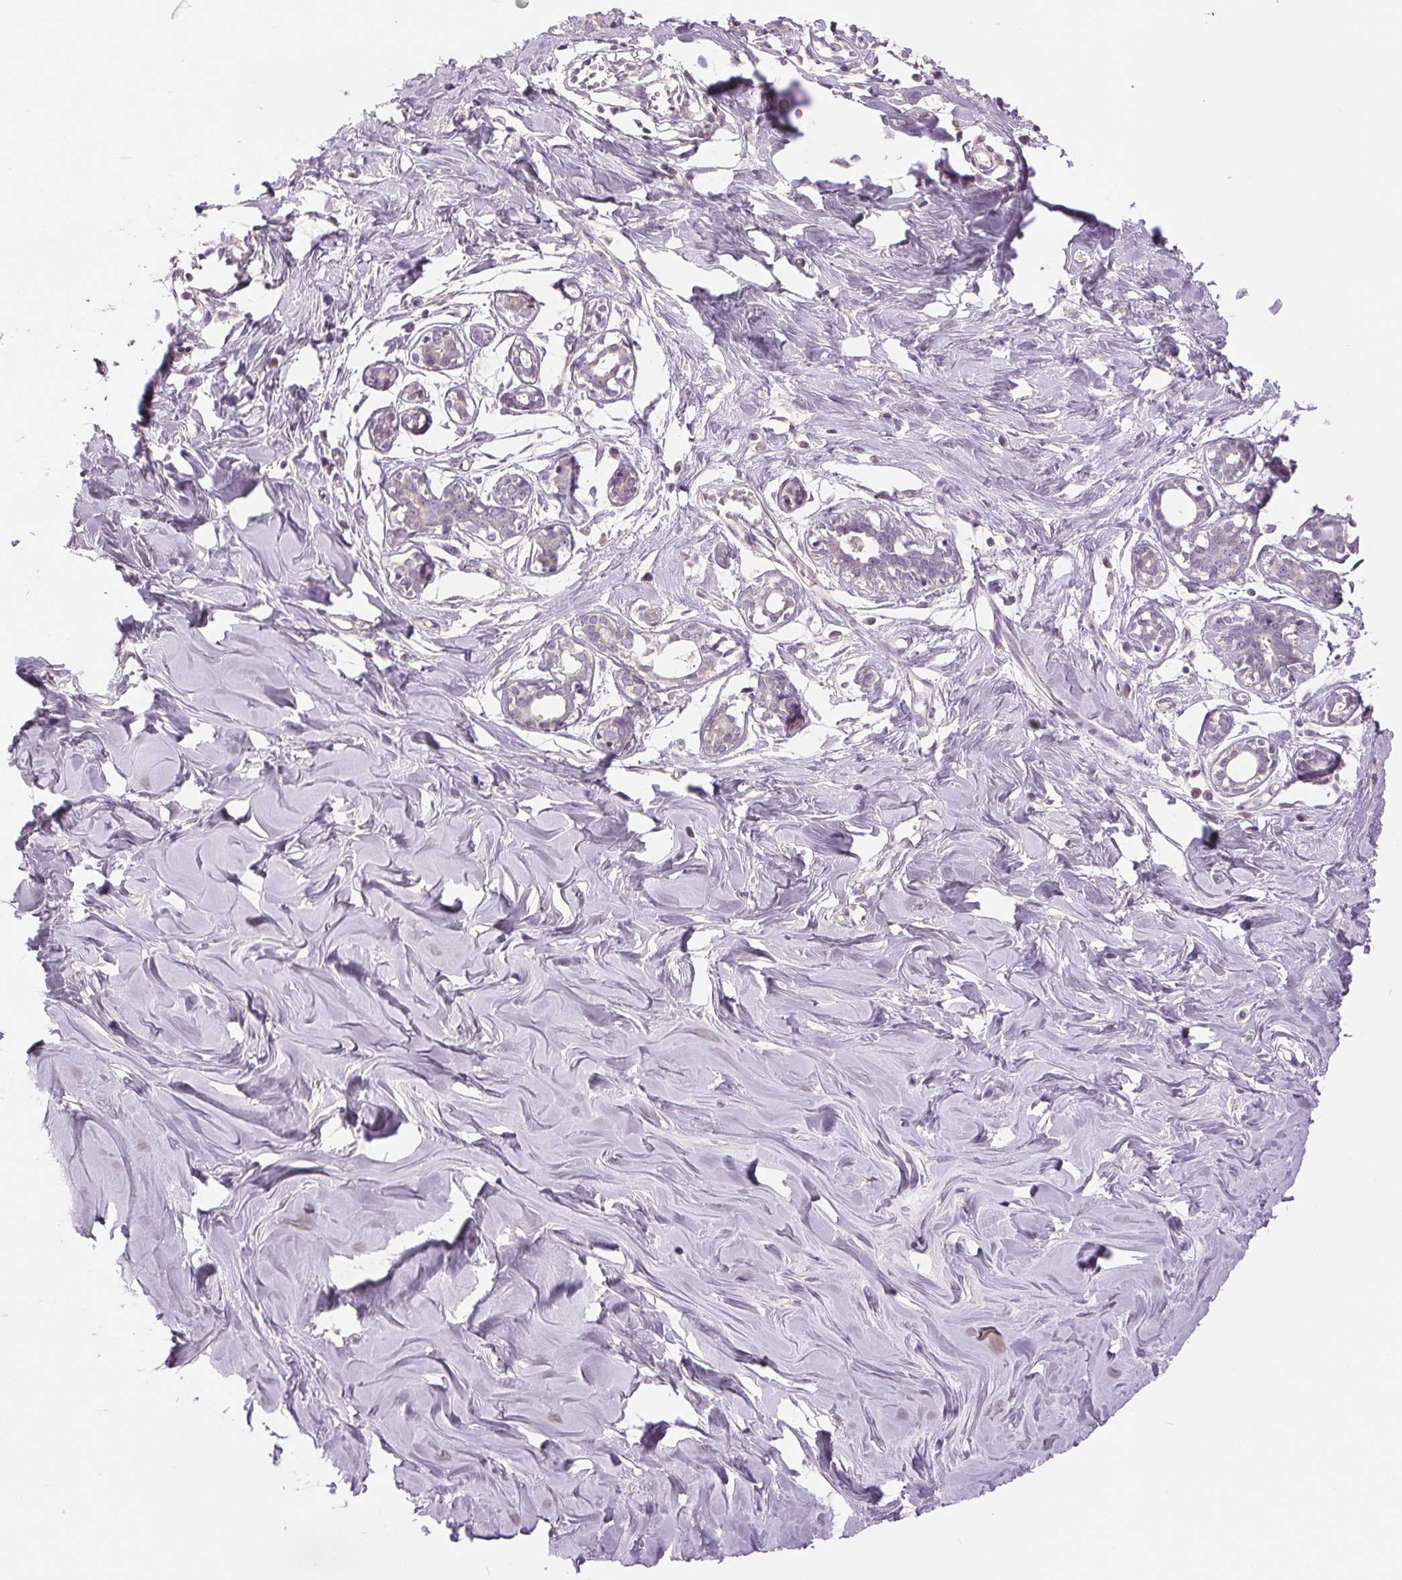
{"staining": {"intensity": "negative", "quantity": "none", "location": "none"}, "tissue": "breast", "cell_type": "Adipocytes", "image_type": "normal", "snomed": [{"axis": "morphology", "description": "Normal tissue, NOS"}, {"axis": "topography", "description": "Breast"}], "caption": "The histopathology image displays no significant positivity in adipocytes of breast.", "gene": "FXYD4", "patient": {"sex": "female", "age": 27}}